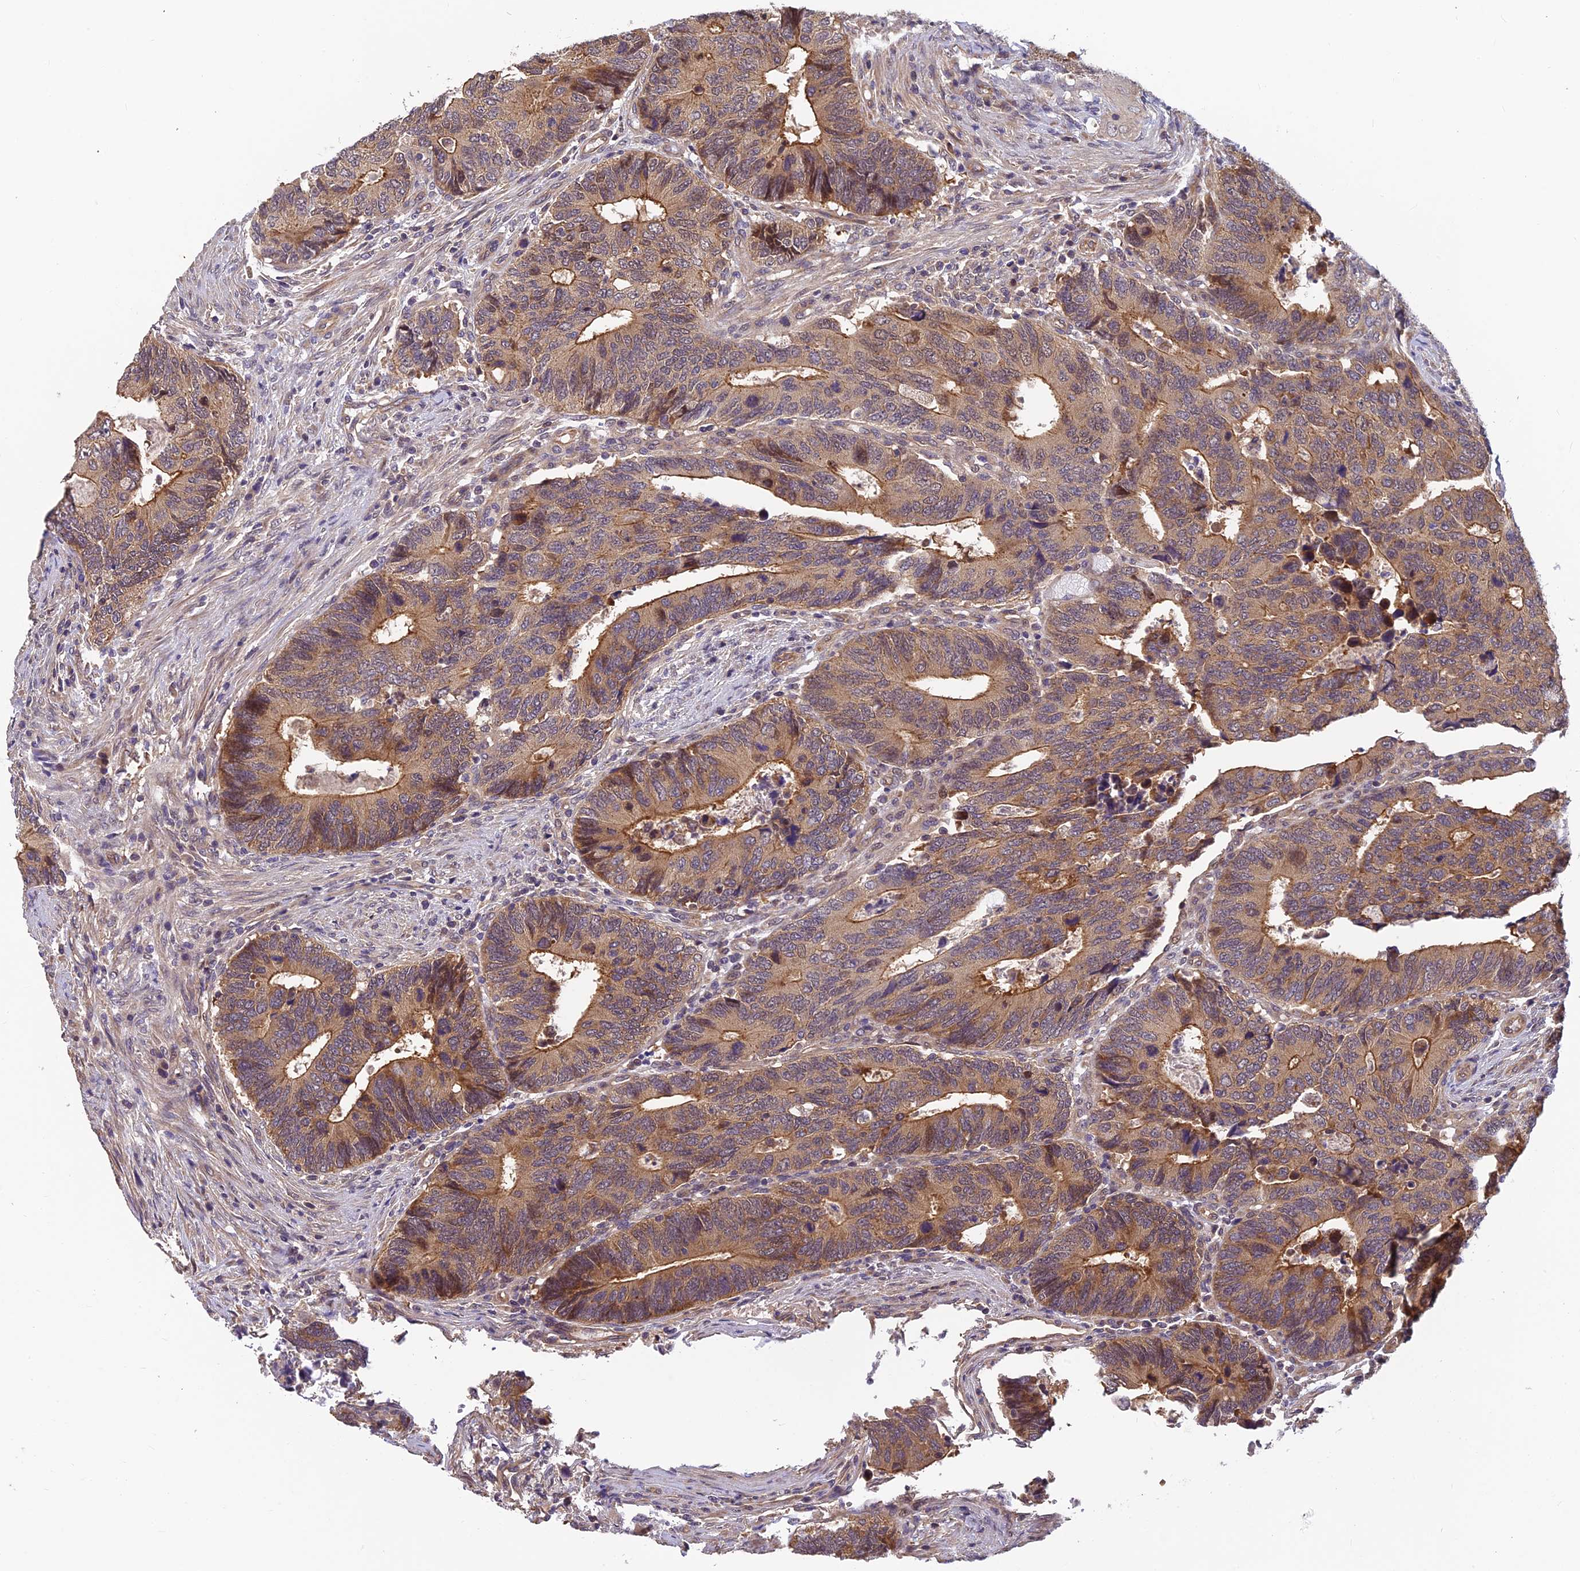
{"staining": {"intensity": "moderate", "quantity": ">75%", "location": "cytoplasmic/membranous"}, "tissue": "colorectal cancer", "cell_type": "Tumor cells", "image_type": "cancer", "snomed": [{"axis": "morphology", "description": "Adenocarcinoma, NOS"}, {"axis": "topography", "description": "Colon"}], "caption": "Brown immunohistochemical staining in human colorectal cancer reveals moderate cytoplasmic/membranous staining in about >75% of tumor cells.", "gene": "PIKFYVE", "patient": {"sex": "male", "age": 87}}